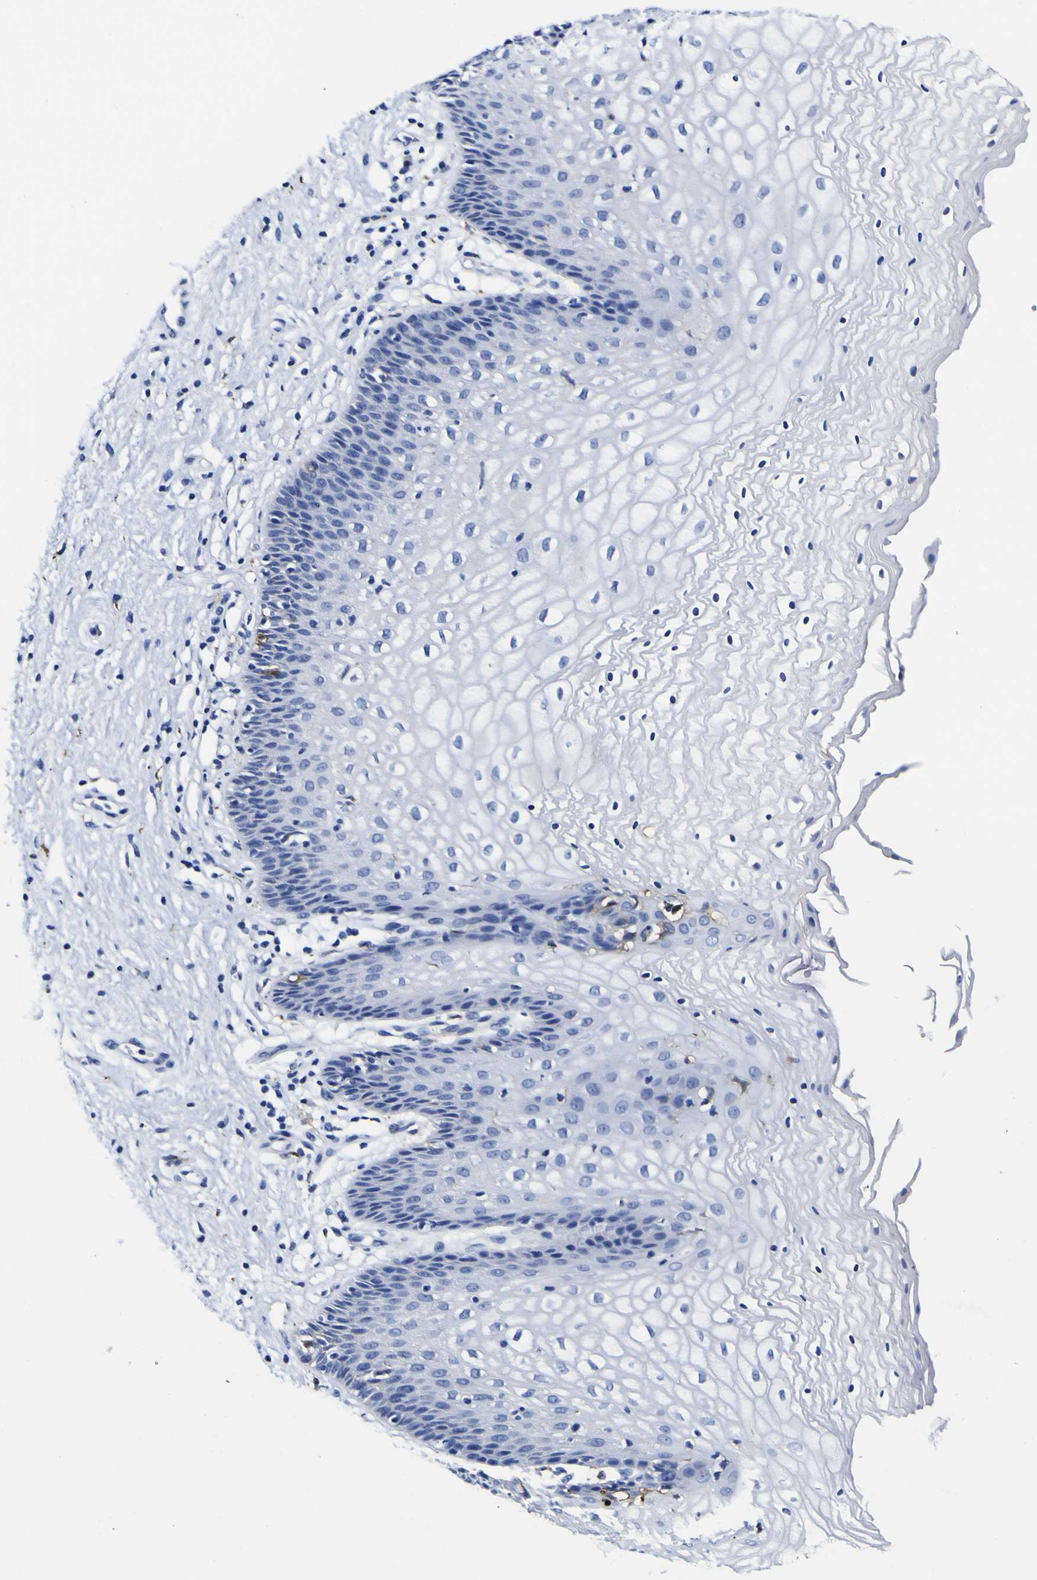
{"staining": {"intensity": "negative", "quantity": "none", "location": "none"}, "tissue": "vagina", "cell_type": "Squamous epithelial cells", "image_type": "normal", "snomed": [{"axis": "morphology", "description": "Normal tissue, NOS"}, {"axis": "topography", "description": "Vagina"}], "caption": "An image of human vagina is negative for staining in squamous epithelial cells. The staining was performed using DAB (3,3'-diaminobenzidine) to visualize the protein expression in brown, while the nuclei were stained in blue with hematoxylin (Magnification: 20x).", "gene": "HLA", "patient": {"sex": "female", "age": 34}}